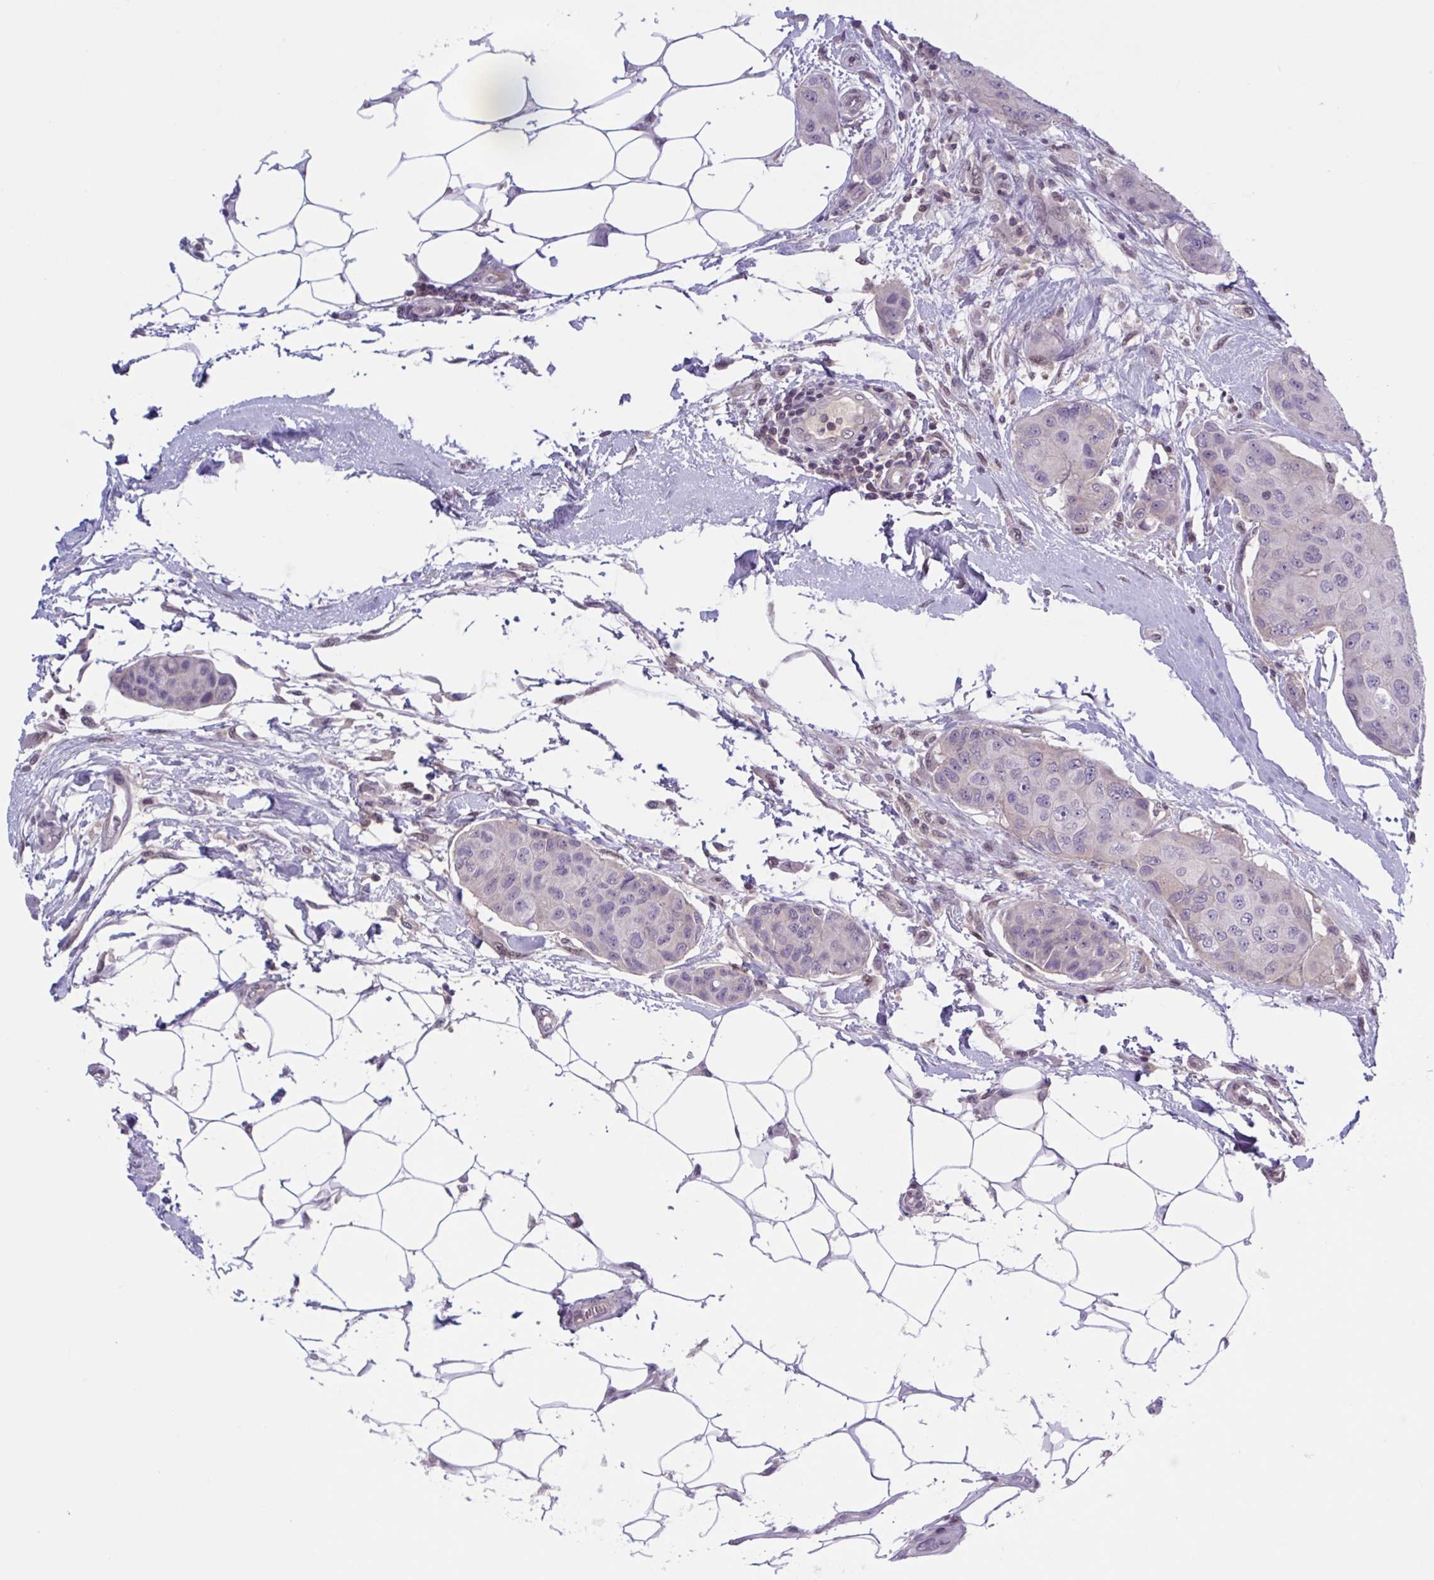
{"staining": {"intensity": "negative", "quantity": "none", "location": "none"}, "tissue": "breast cancer", "cell_type": "Tumor cells", "image_type": "cancer", "snomed": [{"axis": "morphology", "description": "Duct carcinoma"}, {"axis": "topography", "description": "Breast"}, {"axis": "topography", "description": "Lymph node"}], "caption": "Immunohistochemistry image of human breast intraductal carcinoma stained for a protein (brown), which shows no expression in tumor cells. Brightfield microscopy of immunohistochemistry (IHC) stained with DAB (3,3'-diaminobenzidine) (brown) and hematoxylin (blue), captured at high magnification.", "gene": "TTC7B", "patient": {"sex": "female", "age": 80}}